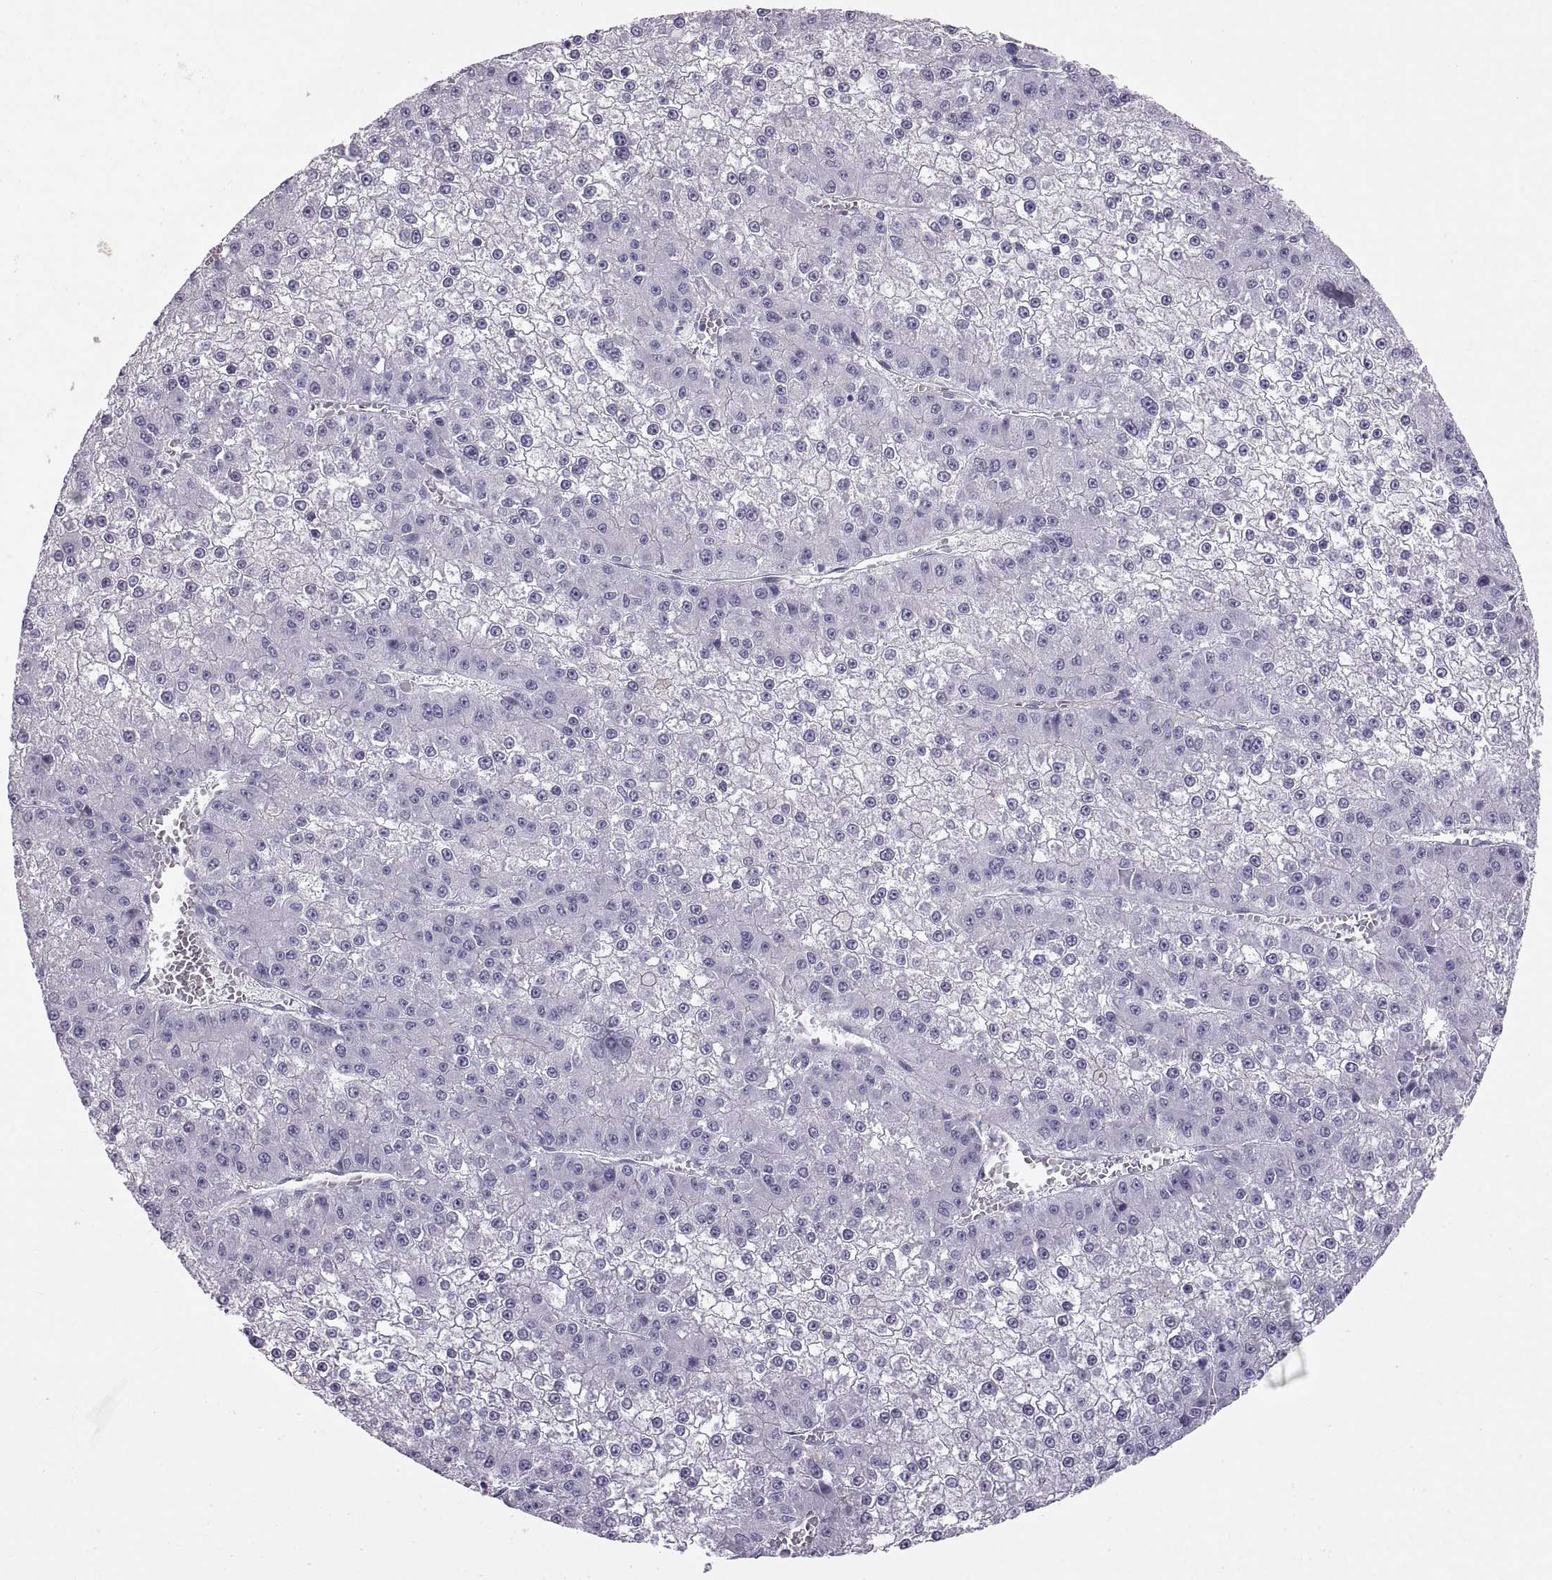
{"staining": {"intensity": "negative", "quantity": "none", "location": "none"}, "tissue": "liver cancer", "cell_type": "Tumor cells", "image_type": "cancer", "snomed": [{"axis": "morphology", "description": "Carcinoma, Hepatocellular, NOS"}, {"axis": "topography", "description": "Liver"}], "caption": "This histopathology image is of liver hepatocellular carcinoma stained with immunohistochemistry to label a protein in brown with the nuclei are counter-stained blue. There is no staining in tumor cells. (DAB (3,3'-diaminobenzidine) immunohistochemistry (IHC) with hematoxylin counter stain).", "gene": "QRICH2", "patient": {"sex": "female", "age": 73}}